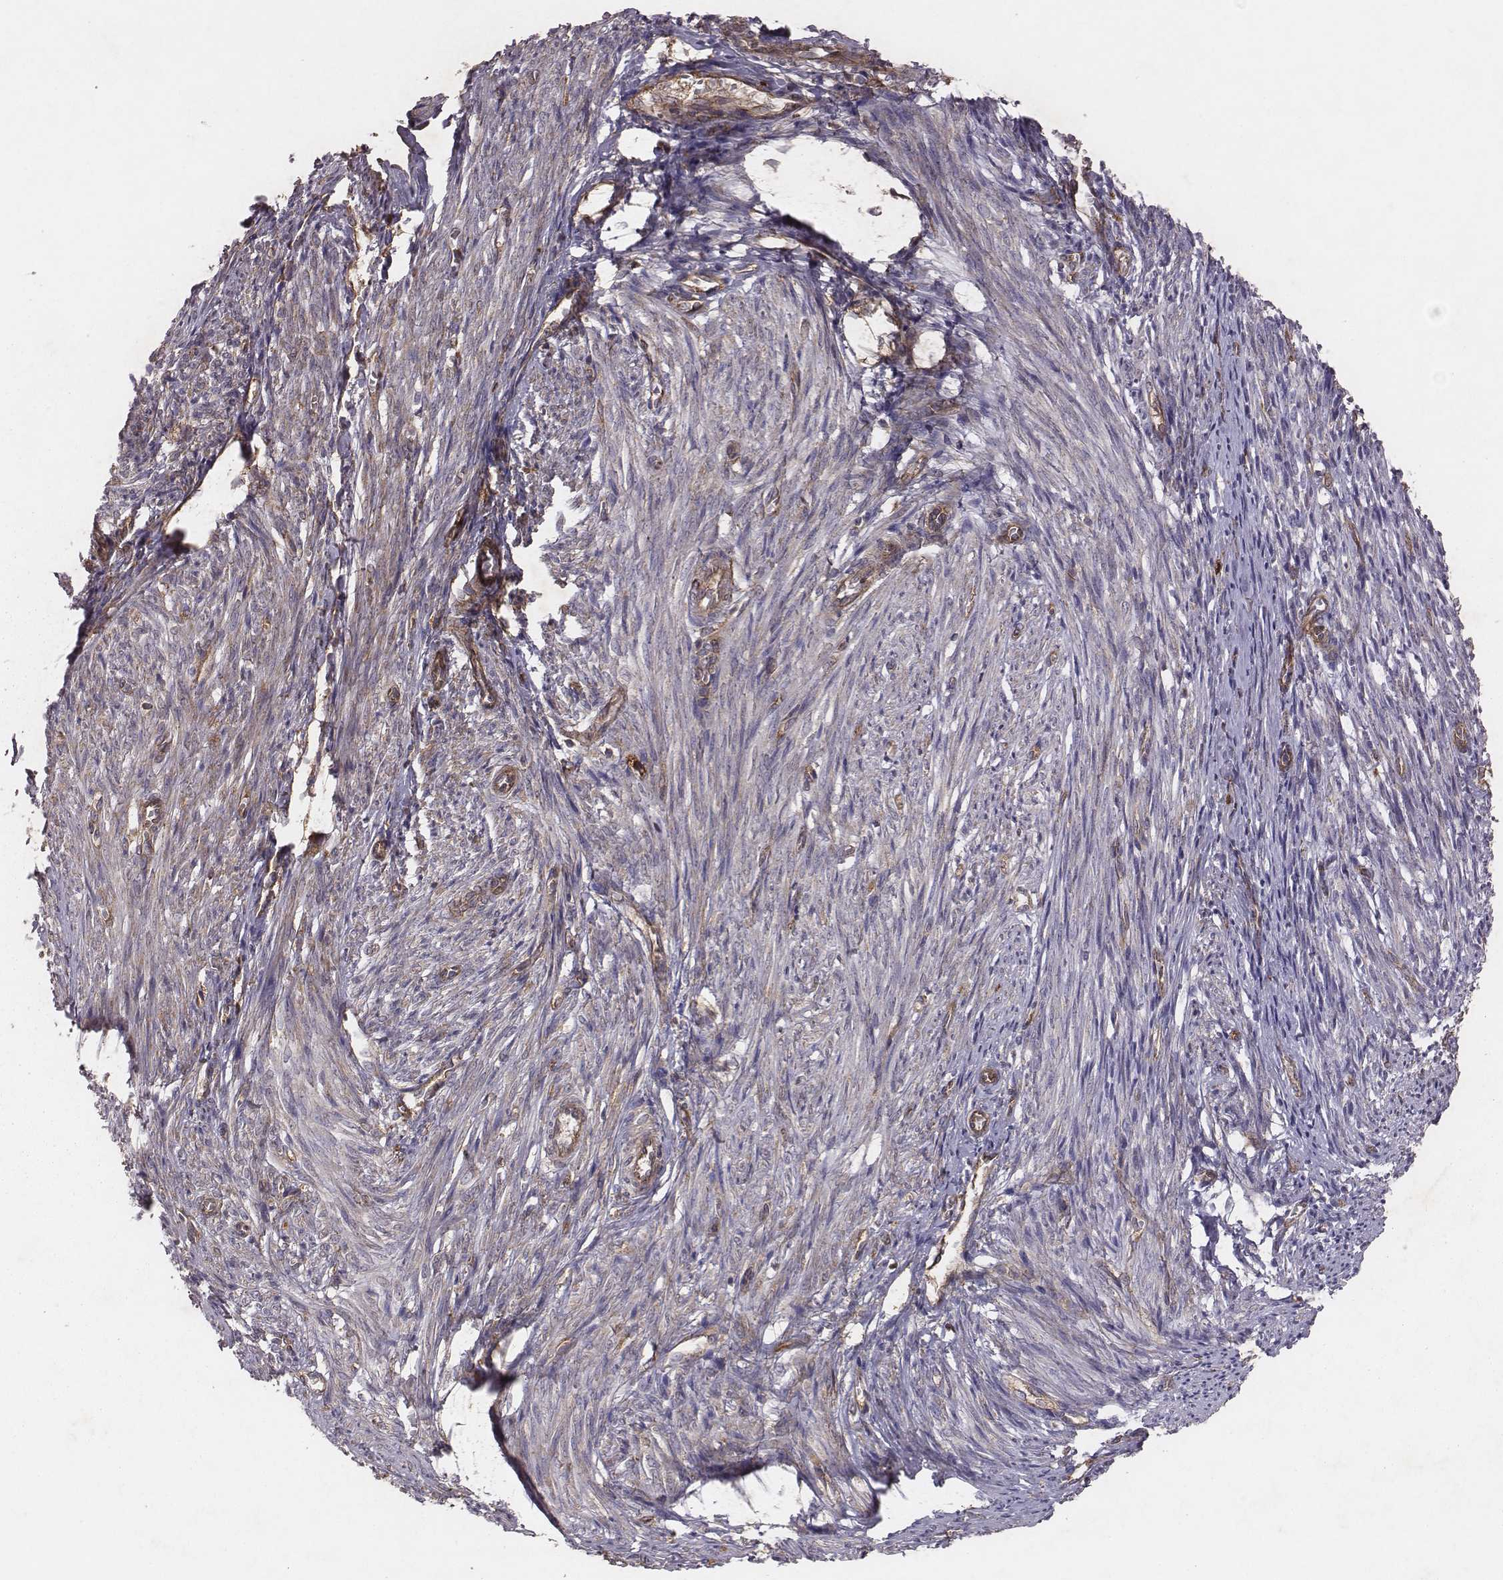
{"staining": {"intensity": "strong", "quantity": "25%-75%", "location": "cytoplasmic/membranous"}, "tissue": "endometrium", "cell_type": "Cells in endometrial stroma", "image_type": "normal", "snomed": [{"axis": "morphology", "description": "Normal tissue, NOS"}, {"axis": "topography", "description": "Endometrium"}], "caption": "A high amount of strong cytoplasmic/membranous staining is appreciated in about 25%-75% of cells in endometrial stroma in benign endometrium.", "gene": "TXLNA", "patient": {"sex": "female", "age": 50}}